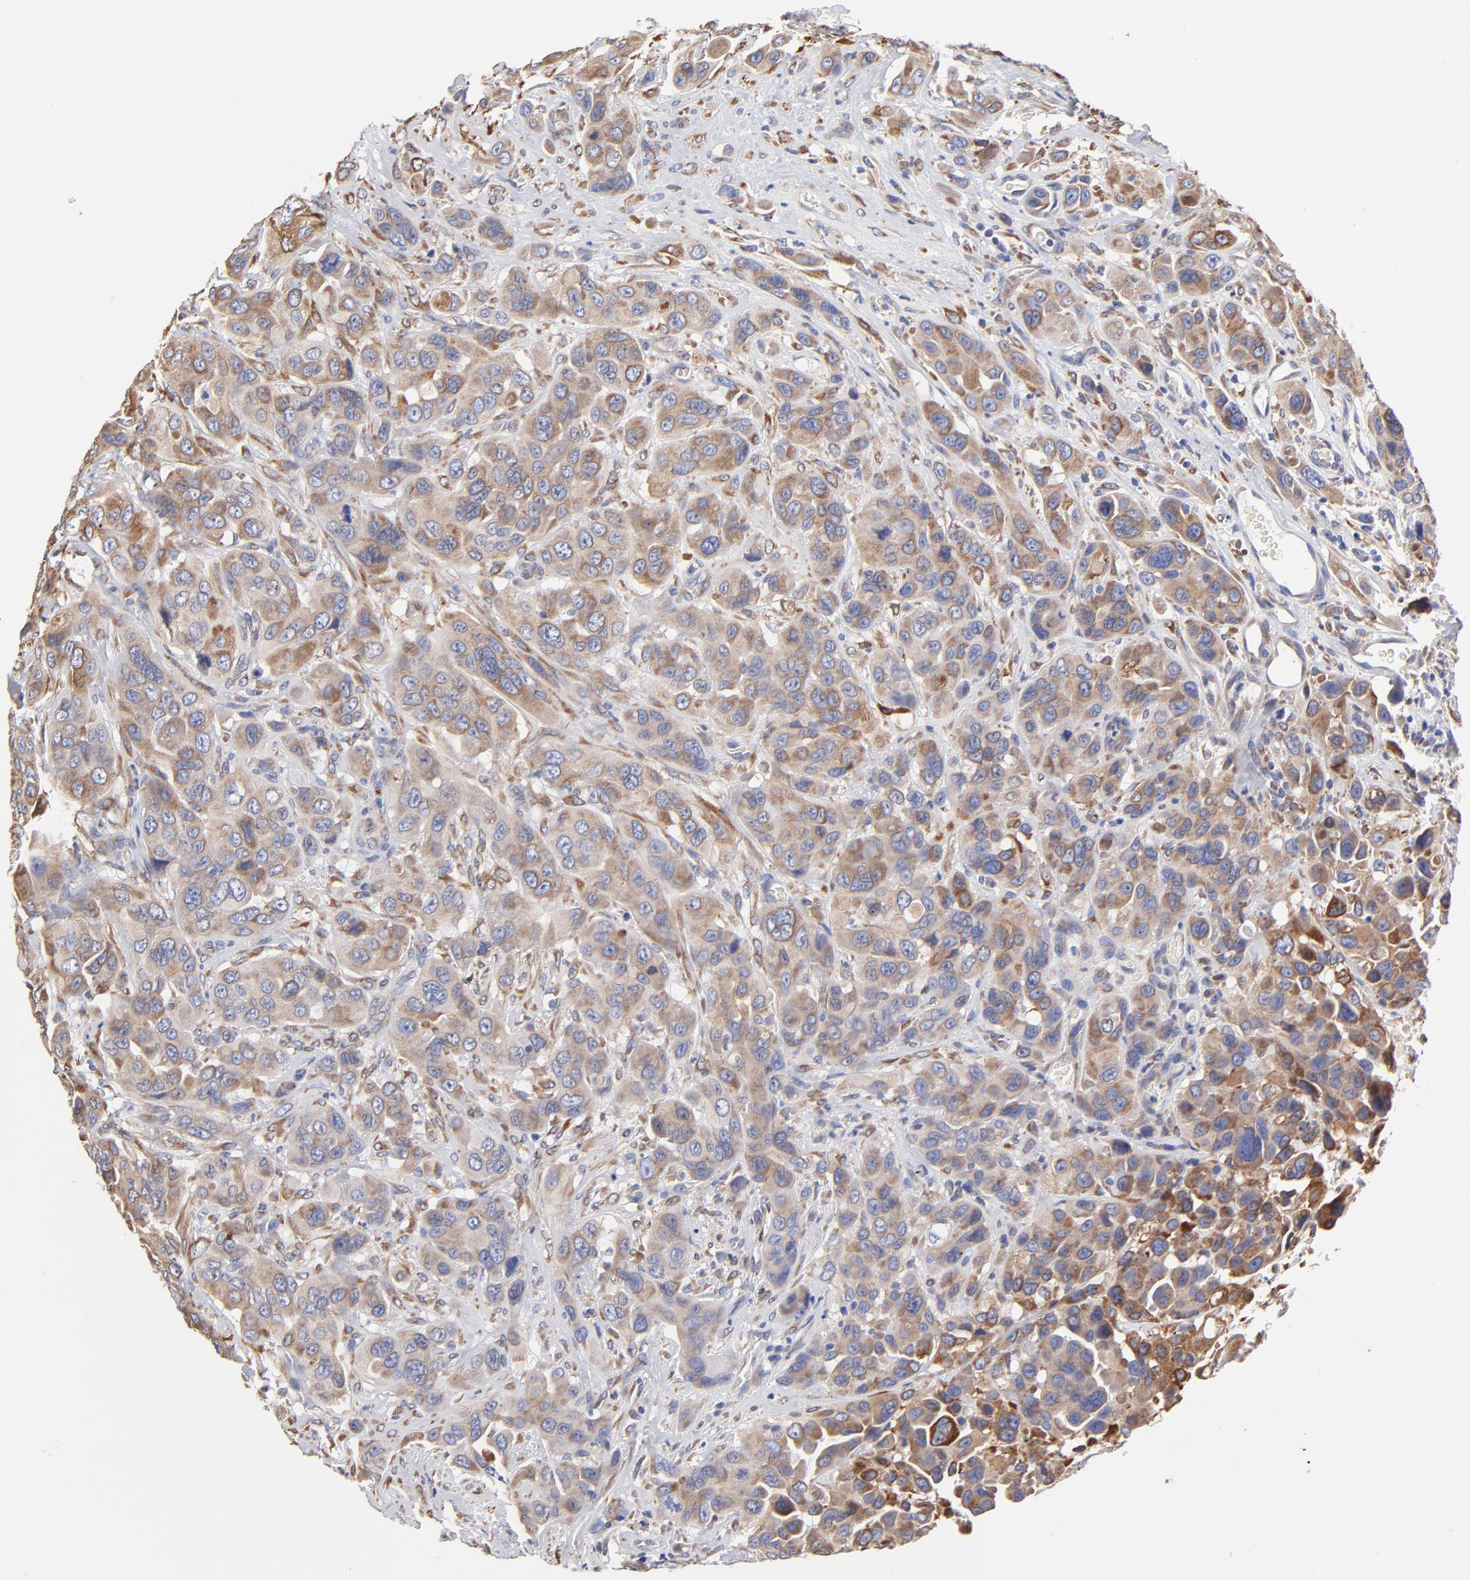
{"staining": {"intensity": "moderate", "quantity": "25%-75%", "location": "cytoplasmic/membranous"}, "tissue": "urothelial cancer", "cell_type": "Tumor cells", "image_type": "cancer", "snomed": [{"axis": "morphology", "description": "Urothelial carcinoma, High grade"}, {"axis": "topography", "description": "Urinary bladder"}], "caption": "A brown stain labels moderate cytoplasmic/membranous positivity of a protein in high-grade urothelial carcinoma tumor cells.", "gene": "LMAN1", "patient": {"sex": "male", "age": 73}}